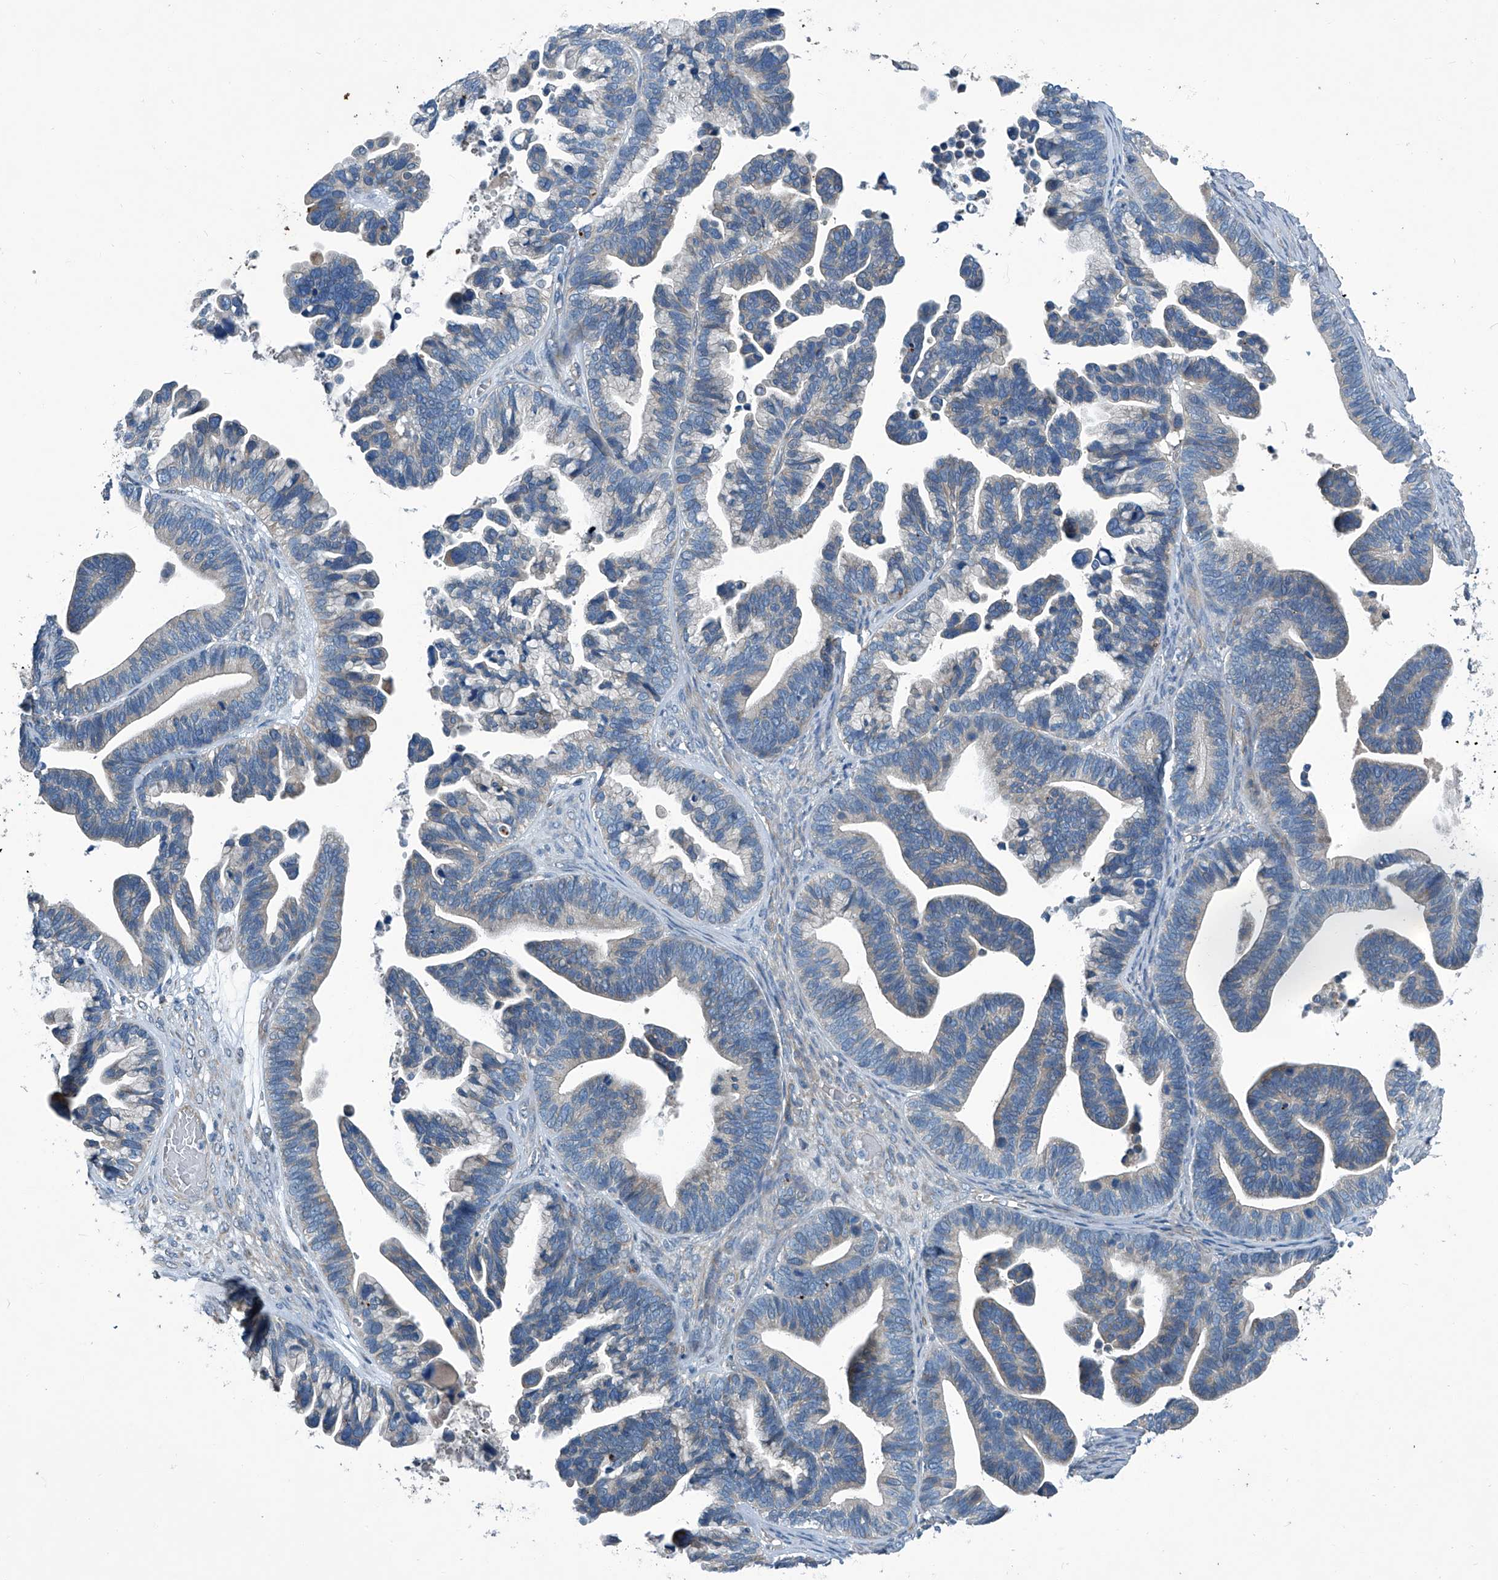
{"staining": {"intensity": "negative", "quantity": "none", "location": "none"}, "tissue": "ovarian cancer", "cell_type": "Tumor cells", "image_type": "cancer", "snomed": [{"axis": "morphology", "description": "Cystadenocarcinoma, serous, NOS"}, {"axis": "topography", "description": "Ovary"}], "caption": "Immunohistochemical staining of human ovarian cancer reveals no significant expression in tumor cells.", "gene": "SLC26A11", "patient": {"sex": "female", "age": 56}}